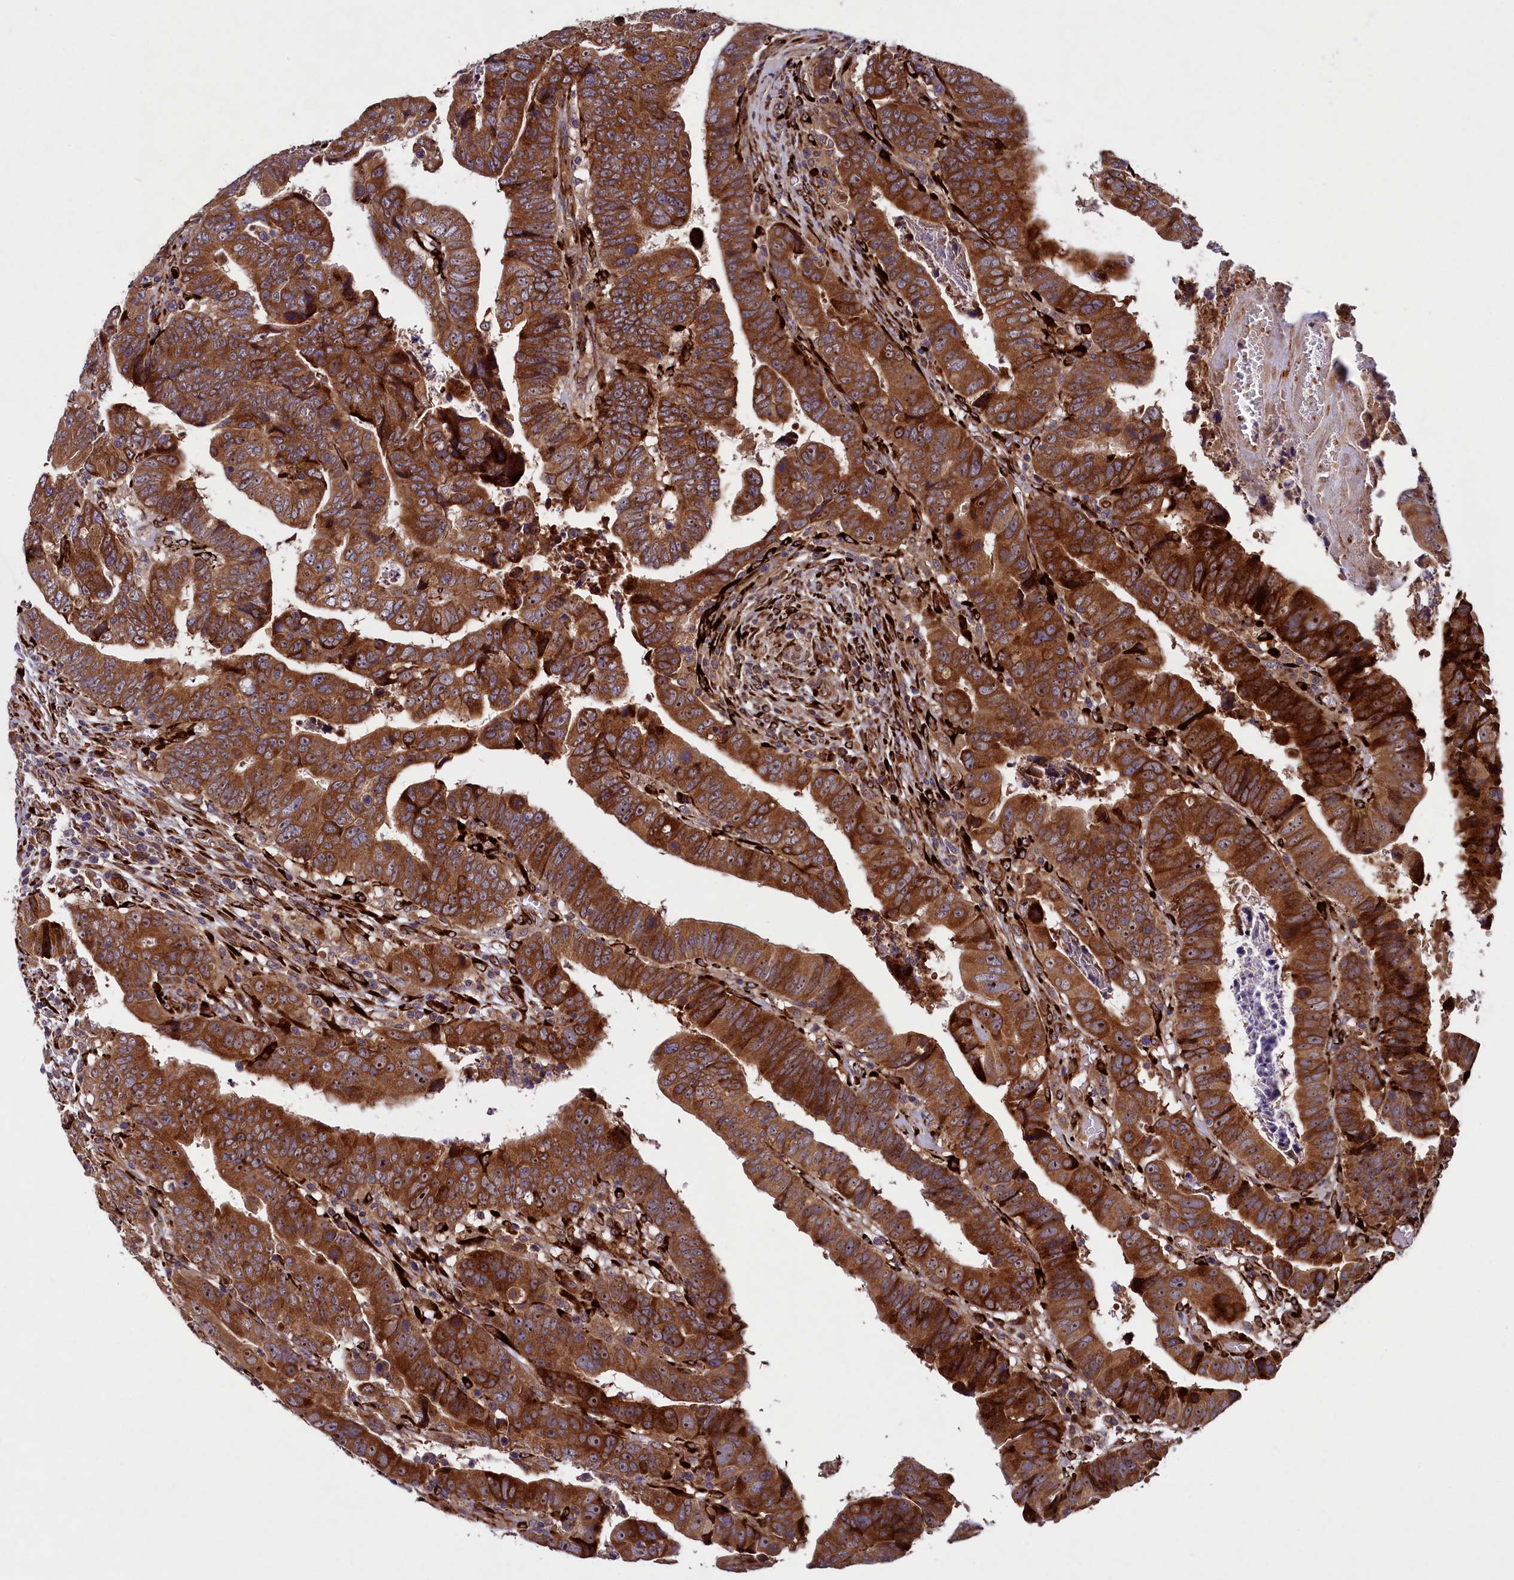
{"staining": {"intensity": "strong", "quantity": ">75%", "location": "cytoplasmic/membranous,nuclear"}, "tissue": "colorectal cancer", "cell_type": "Tumor cells", "image_type": "cancer", "snomed": [{"axis": "morphology", "description": "Normal tissue, NOS"}, {"axis": "morphology", "description": "Adenocarcinoma, NOS"}, {"axis": "topography", "description": "Rectum"}], "caption": "Tumor cells exhibit high levels of strong cytoplasmic/membranous and nuclear staining in approximately >75% of cells in colorectal cancer.", "gene": "ARRDC4", "patient": {"sex": "female", "age": 65}}